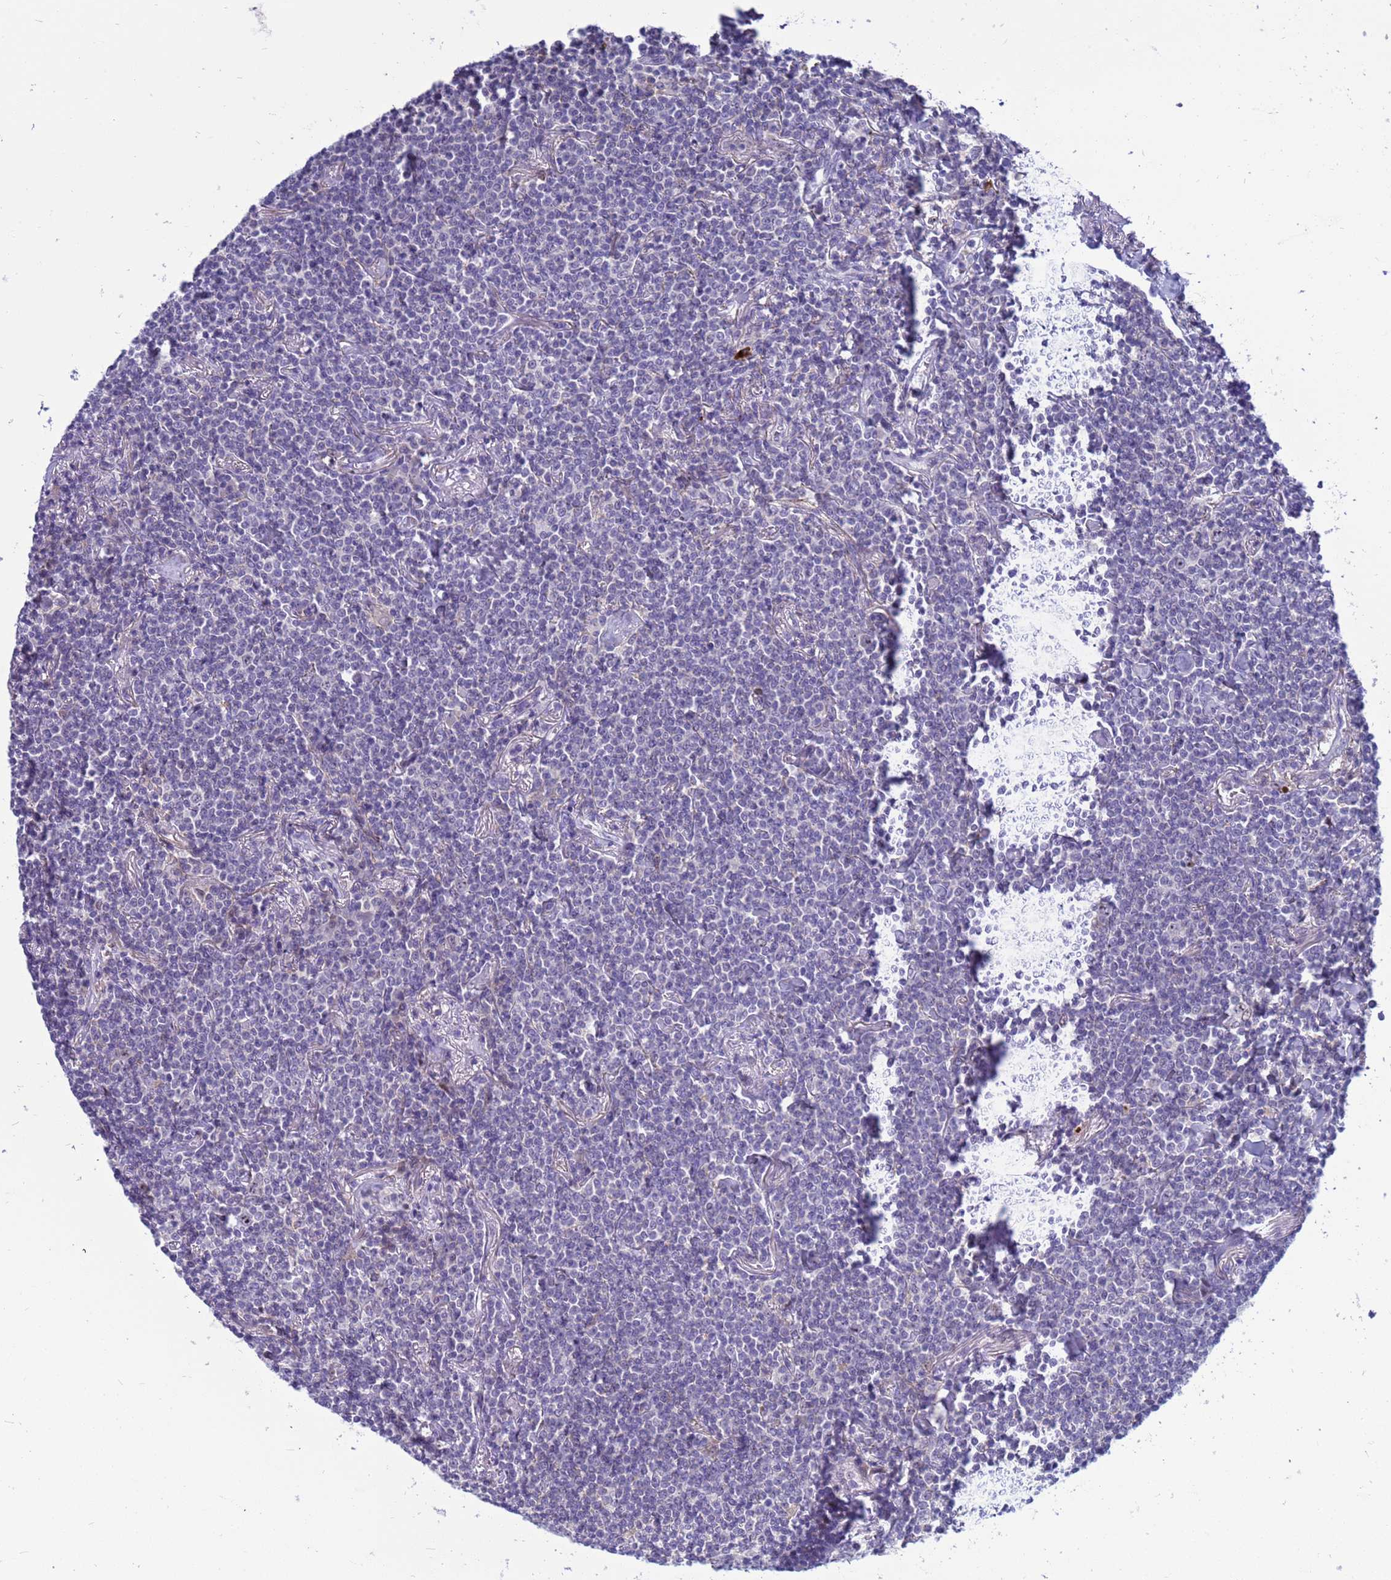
{"staining": {"intensity": "negative", "quantity": "none", "location": "none"}, "tissue": "lymphoma", "cell_type": "Tumor cells", "image_type": "cancer", "snomed": [{"axis": "morphology", "description": "Malignant lymphoma, non-Hodgkin's type, Low grade"}, {"axis": "topography", "description": "Lung"}], "caption": "Malignant lymphoma, non-Hodgkin's type (low-grade) stained for a protein using immunohistochemistry (IHC) reveals no expression tumor cells.", "gene": "LRATD1", "patient": {"sex": "female", "age": 71}}